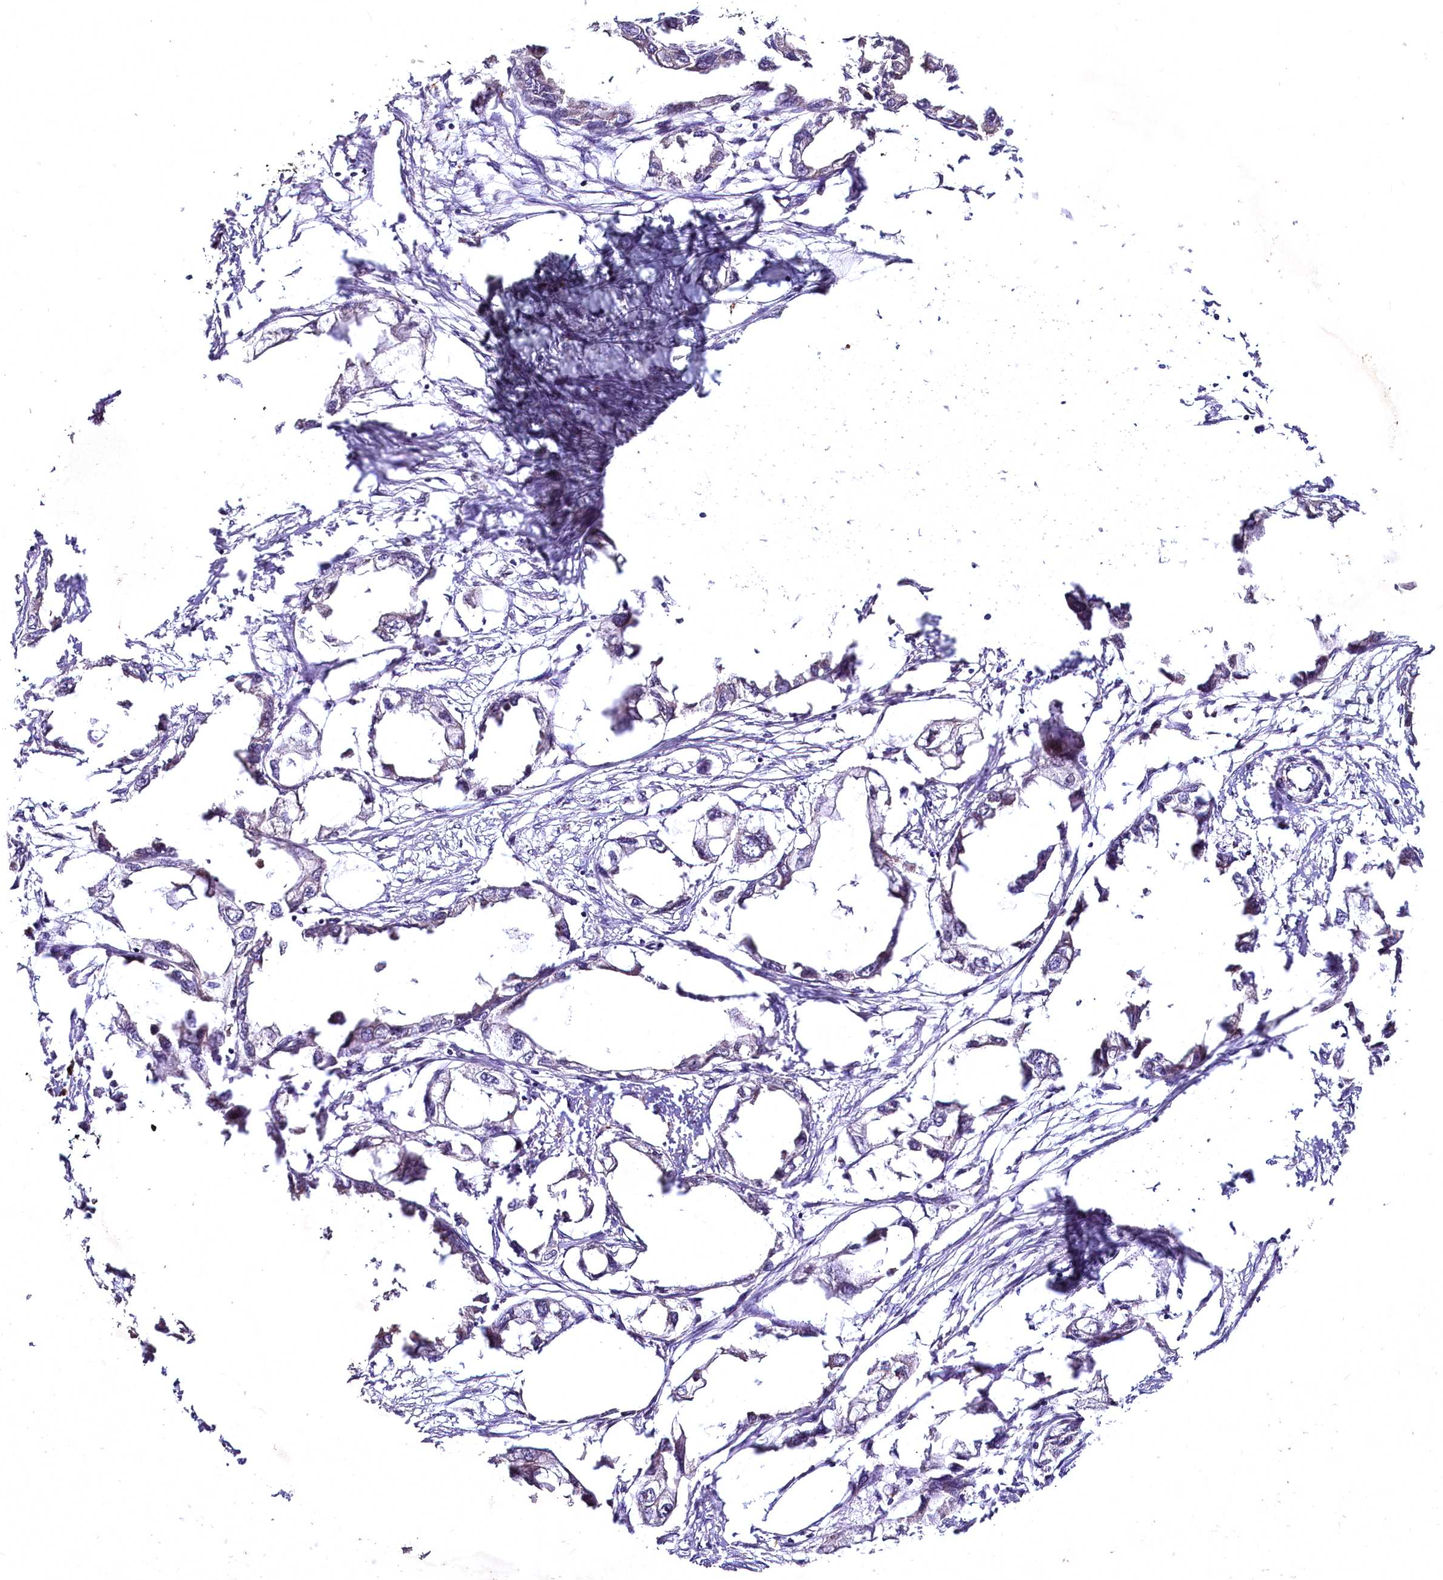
{"staining": {"intensity": "negative", "quantity": "none", "location": "none"}, "tissue": "endometrial cancer", "cell_type": "Tumor cells", "image_type": "cancer", "snomed": [{"axis": "morphology", "description": "Adenocarcinoma, NOS"}, {"axis": "morphology", "description": "Adenocarcinoma, metastatic, NOS"}, {"axis": "topography", "description": "Adipose tissue"}, {"axis": "topography", "description": "Endometrium"}], "caption": "A micrograph of metastatic adenocarcinoma (endometrial) stained for a protein reveals no brown staining in tumor cells. (DAB immunohistochemistry (IHC), high magnification).", "gene": "N4BP2L1", "patient": {"sex": "female", "age": 67}}